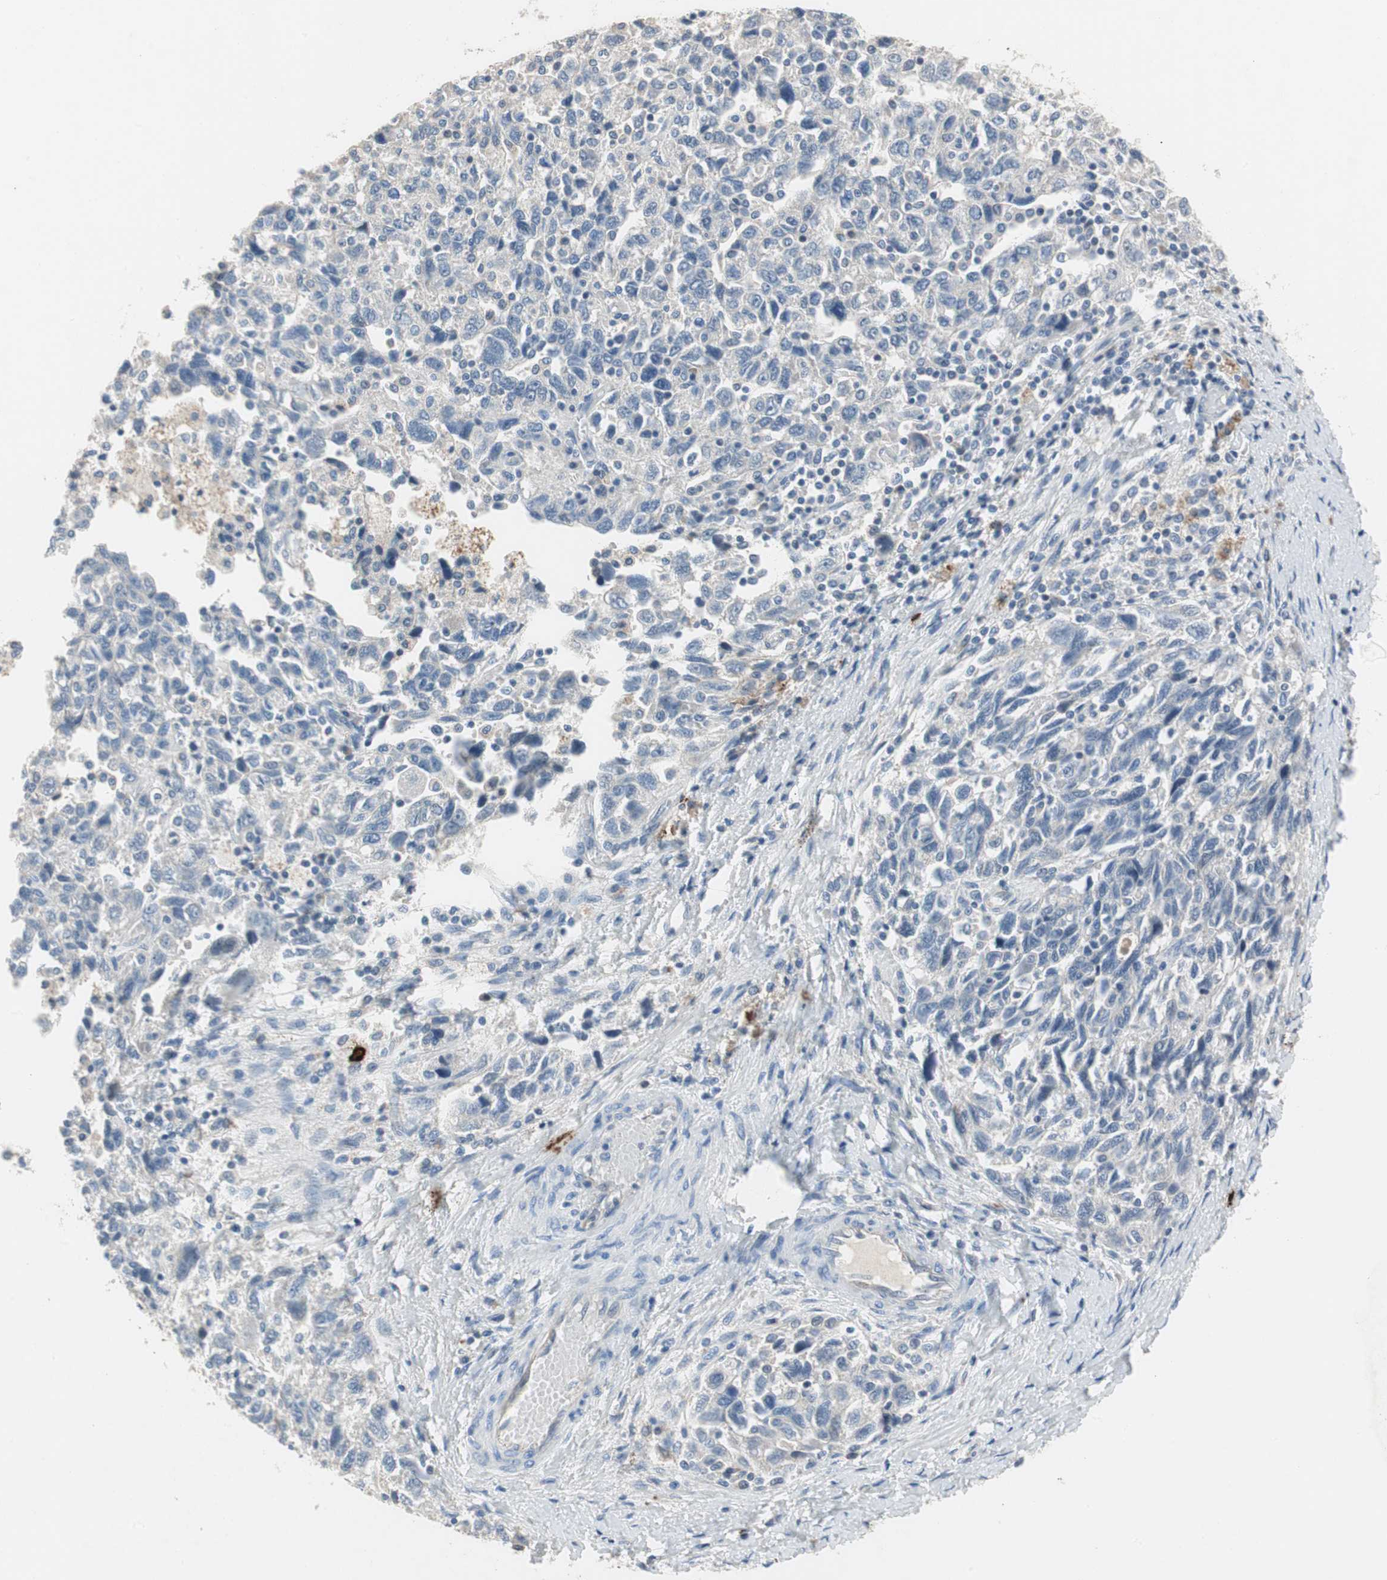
{"staining": {"intensity": "negative", "quantity": "none", "location": "none"}, "tissue": "ovarian cancer", "cell_type": "Tumor cells", "image_type": "cancer", "snomed": [{"axis": "morphology", "description": "Carcinoma, NOS"}, {"axis": "morphology", "description": "Cystadenocarcinoma, serous, NOS"}, {"axis": "topography", "description": "Ovary"}], "caption": "There is no significant expression in tumor cells of ovarian carcinoma.", "gene": "CPA3", "patient": {"sex": "female", "age": 69}}